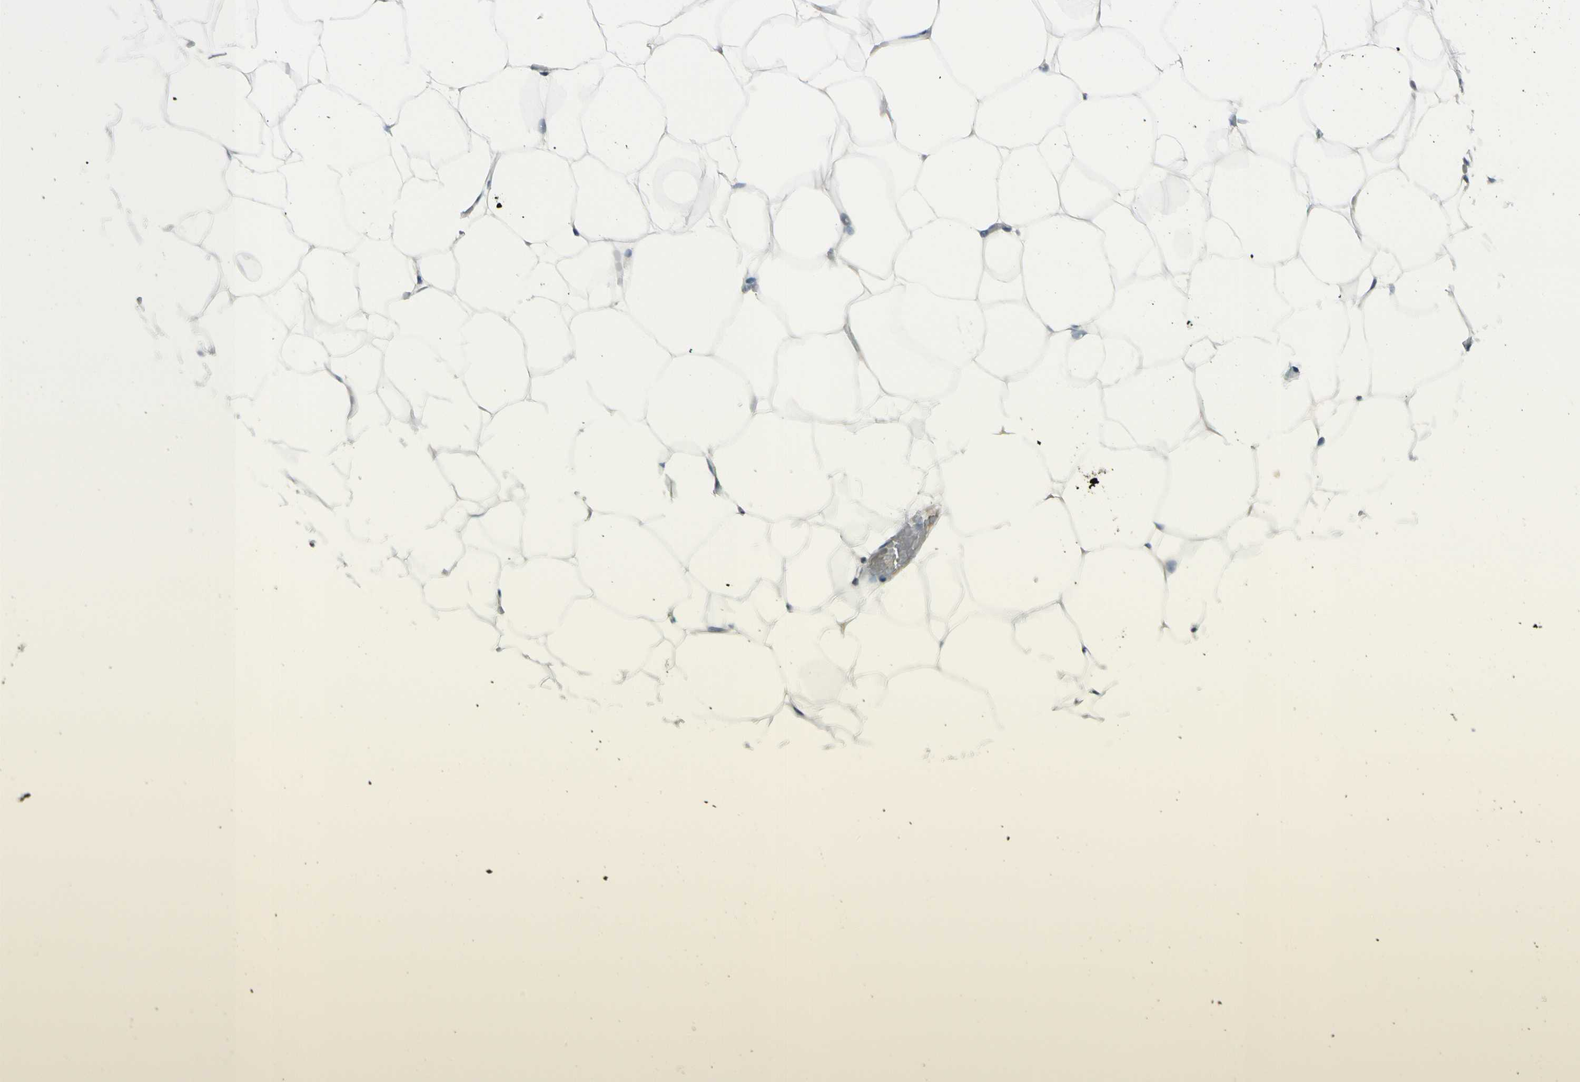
{"staining": {"intensity": "negative", "quantity": "none", "location": "none"}, "tissue": "adipose tissue", "cell_type": "Adipocytes", "image_type": "normal", "snomed": [{"axis": "morphology", "description": "Normal tissue, NOS"}, {"axis": "topography", "description": "Breast"}, {"axis": "topography", "description": "Adipose tissue"}], "caption": "This is an immunohistochemistry micrograph of benign human adipose tissue. There is no positivity in adipocytes.", "gene": "B4GALNT1", "patient": {"sex": "female", "age": 25}}